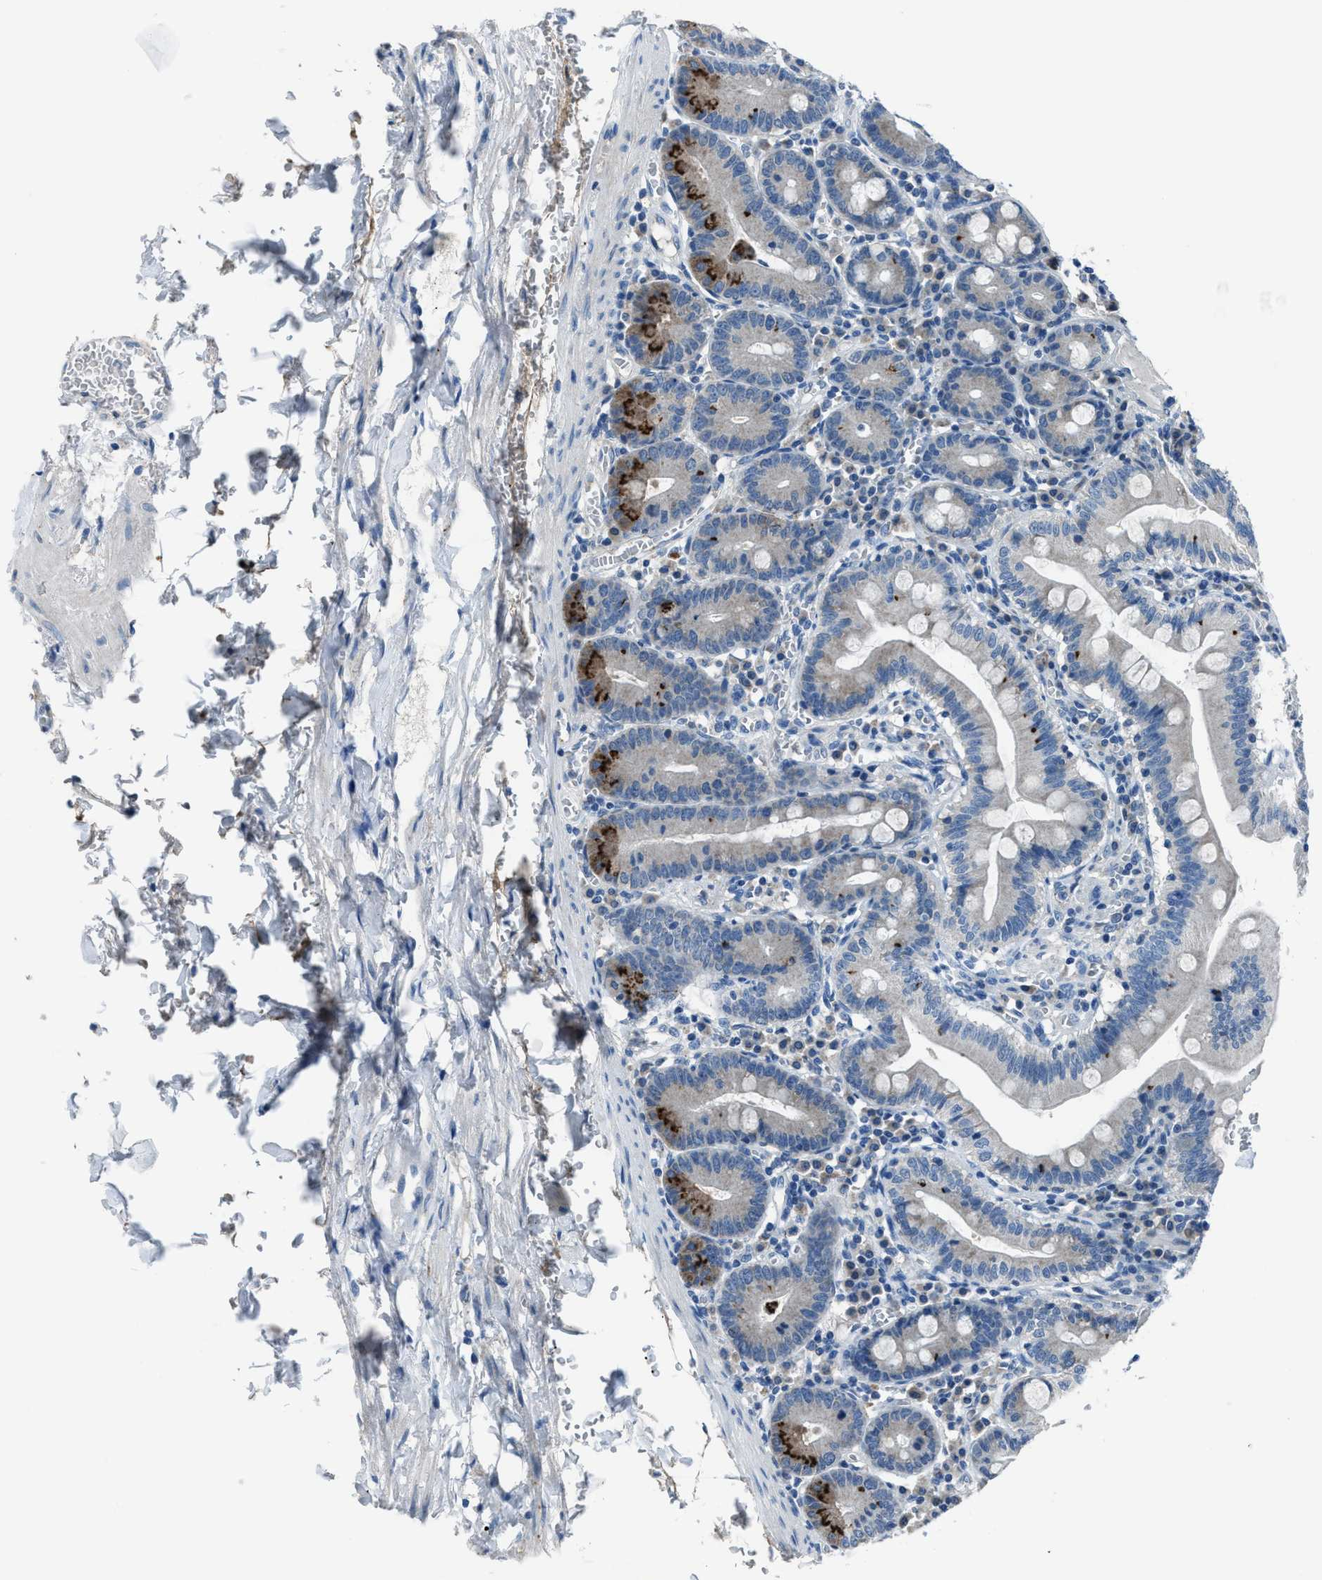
{"staining": {"intensity": "strong", "quantity": "<25%", "location": "cytoplasmic/membranous"}, "tissue": "small intestine", "cell_type": "Glandular cells", "image_type": "normal", "snomed": [{"axis": "morphology", "description": "Normal tissue, NOS"}, {"axis": "topography", "description": "Small intestine"}], "caption": "The immunohistochemical stain labels strong cytoplasmic/membranous expression in glandular cells of benign small intestine. (Stains: DAB in brown, nuclei in blue, Microscopy: brightfield microscopy at high magnification).", "gene": "ADAM2", "patient": {"sex": "male", "age": 71}}